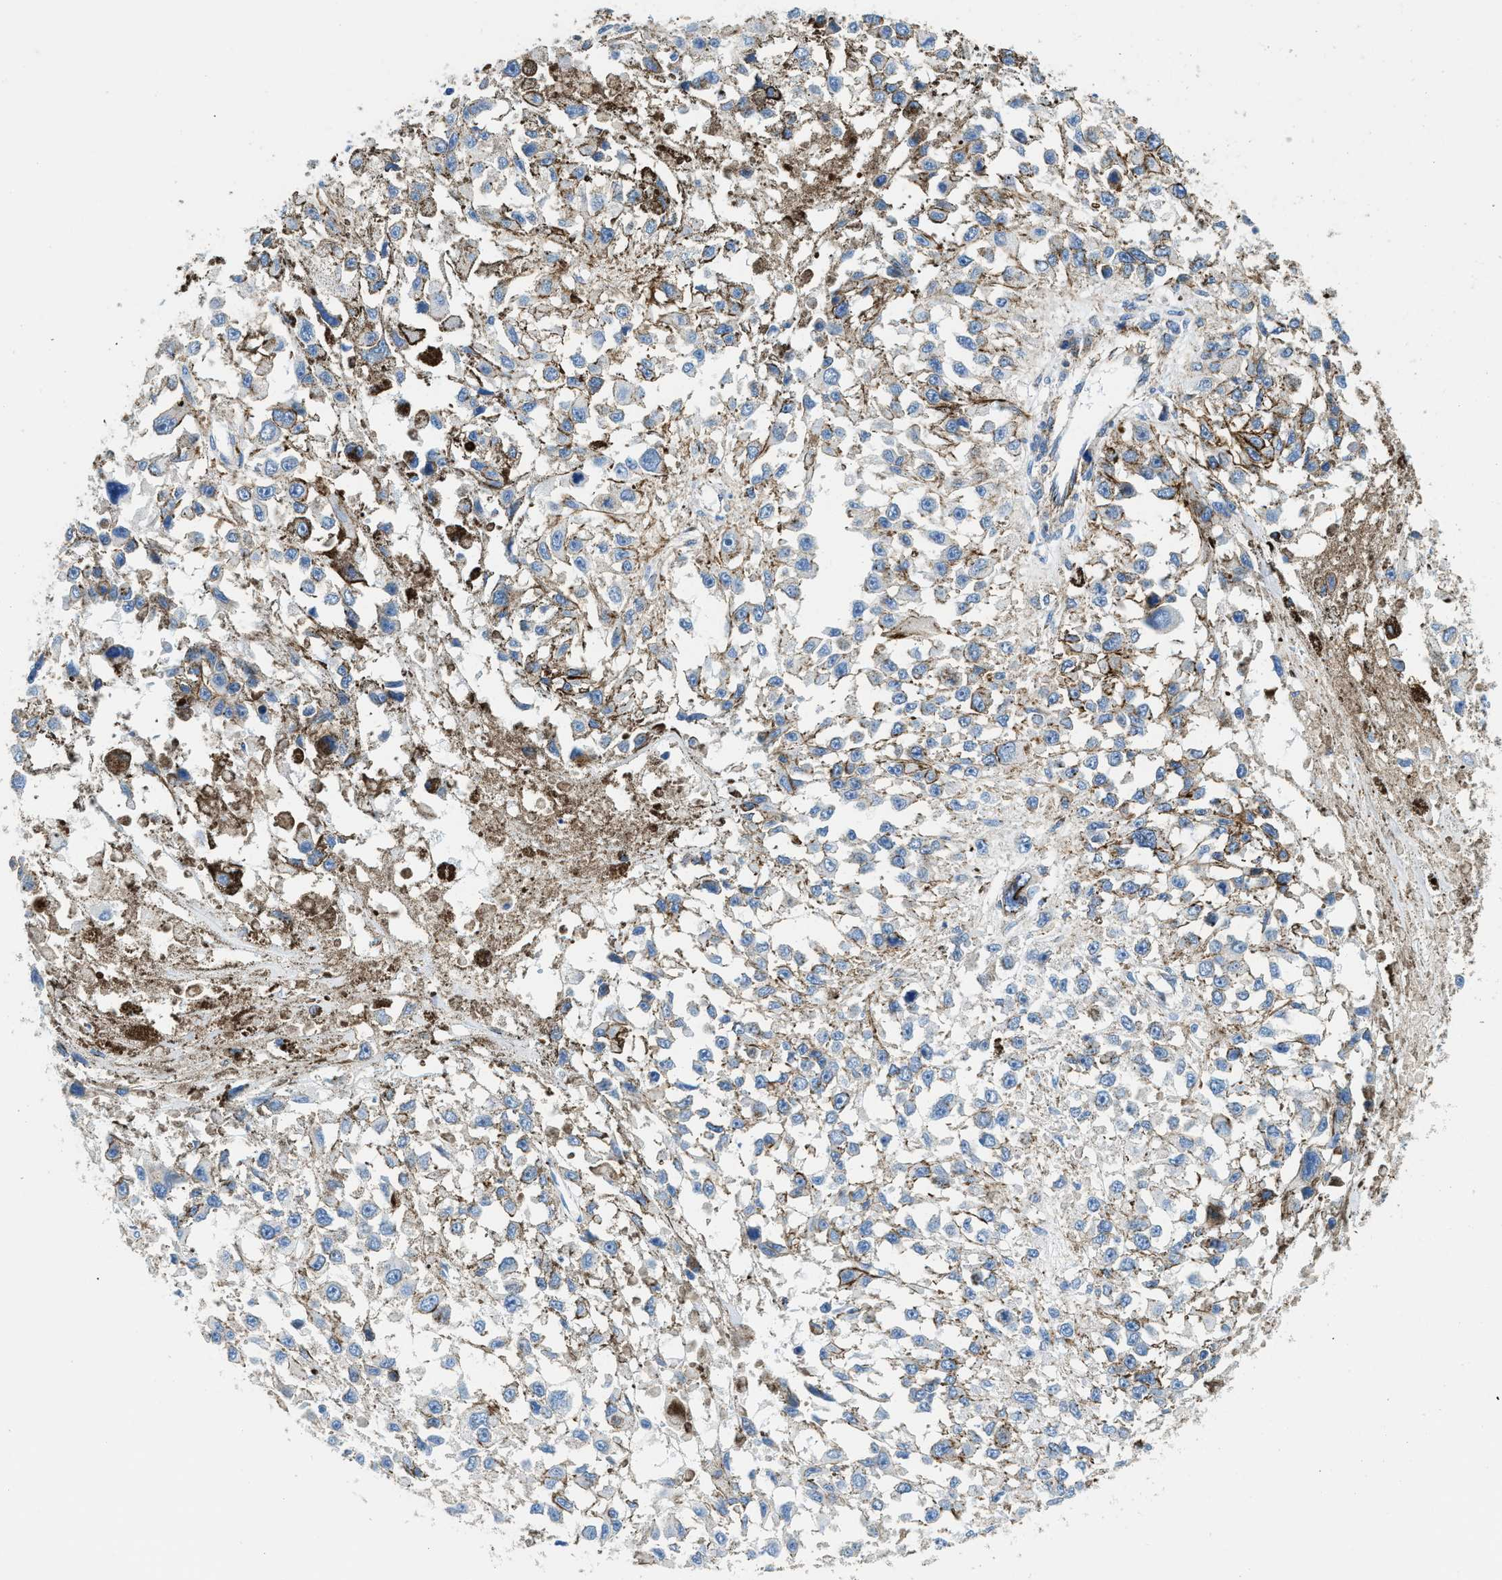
{"staining": {"intensity": "negative", "quantity": "none", "location": "none"}, "tissue": "melanoma", "cell_type": "Tumor cells", "image_type": "cancer", "snomed": [{"axis": "morphology", "description": "Malignant melanoma, Metastatic site"}, {"axis": "topography", "description": "Lymph node"}], "caption": "A high-resolution photomicrograph shows IHC staining of melanoma, which displays no significant positivity in tumor cells.", "gene": "CUTA", "patient": {"sex": "male", "age": 59}}